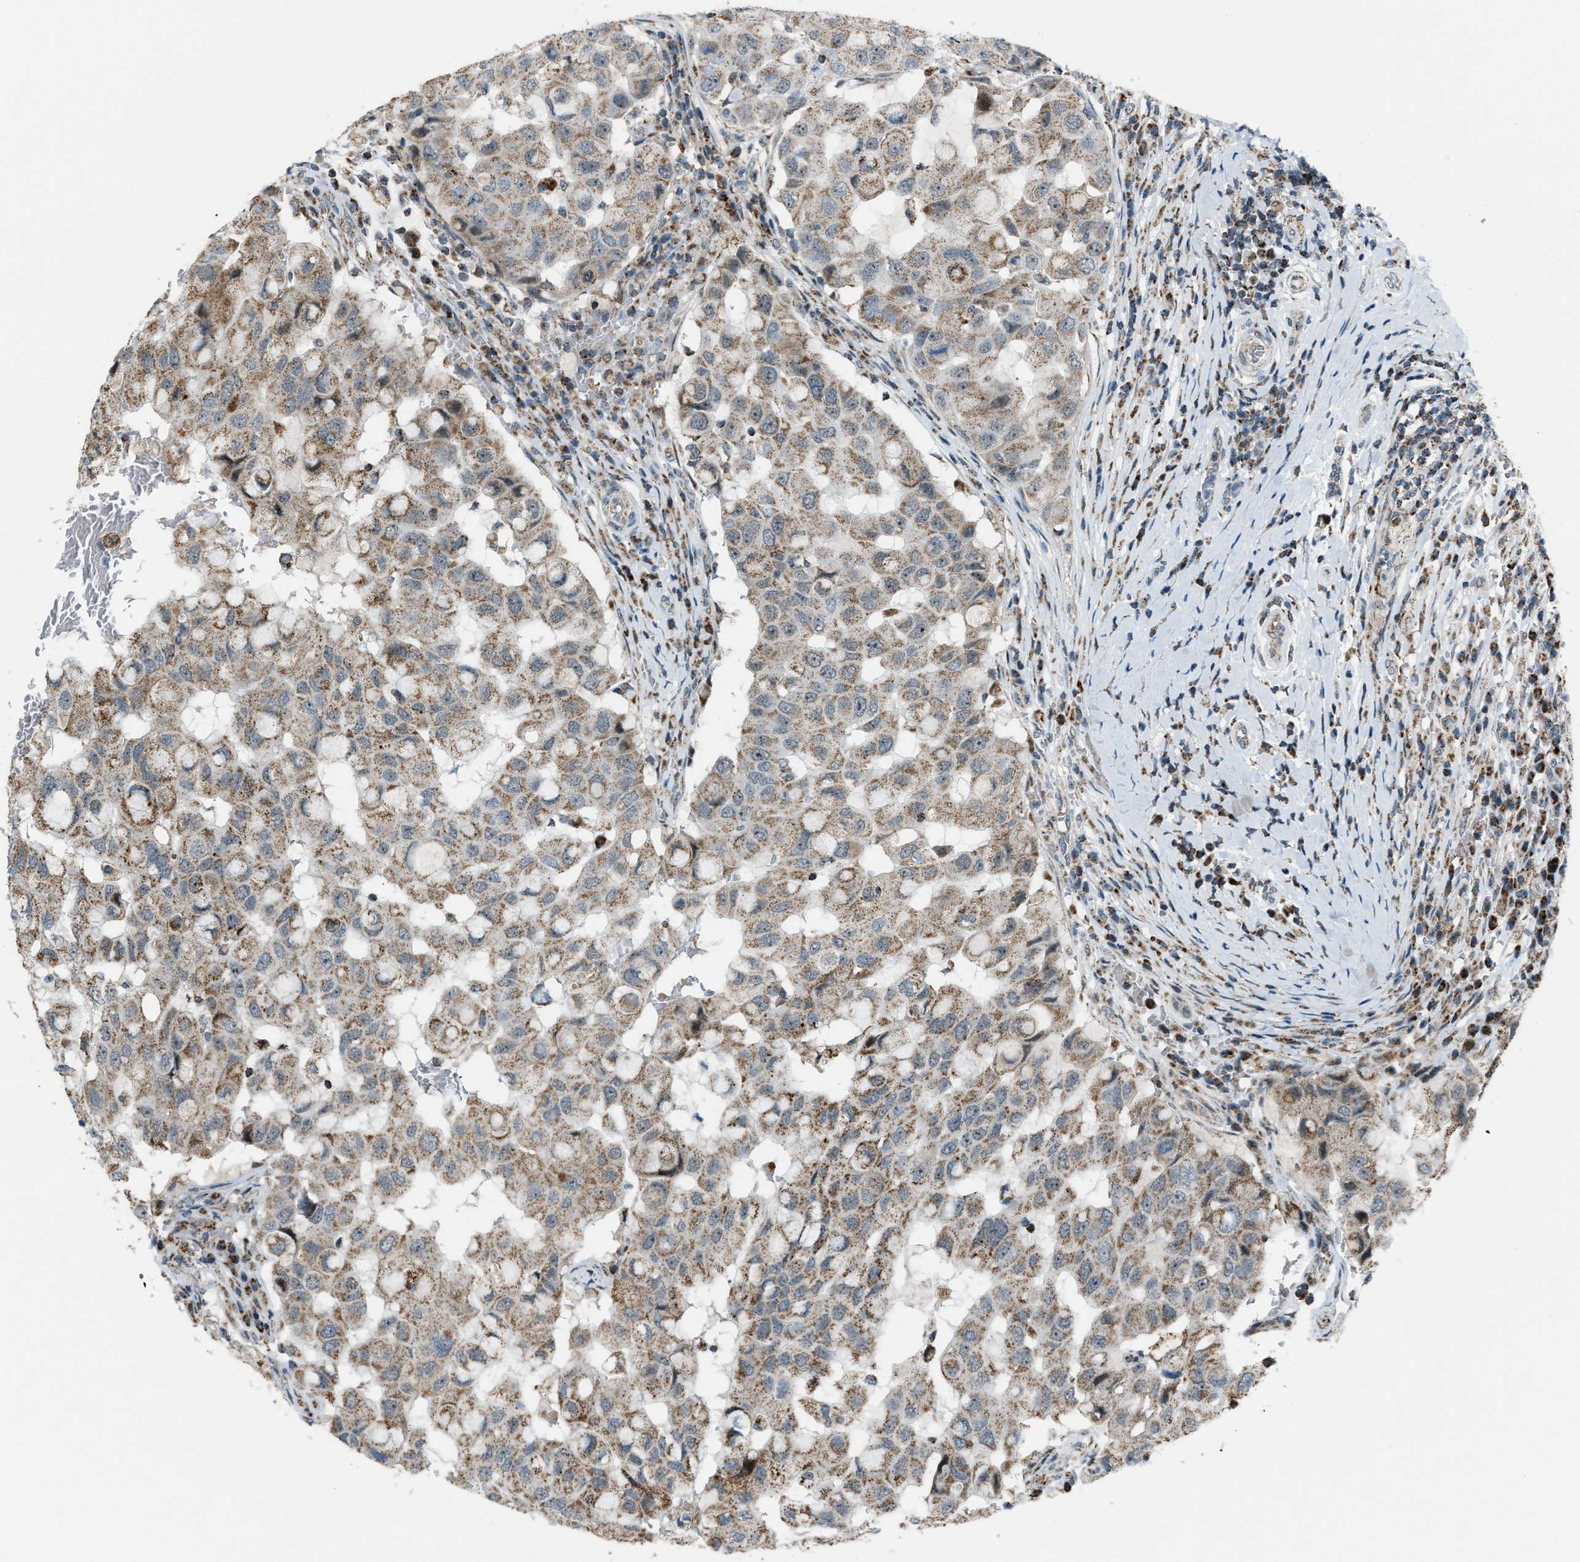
{"staining": {"intensity": "moderate", "quantity": ">75%", "location": "cytoplasmic/membranous"}, "tissue": "breast cancer", "cell_type": "Tumor cells", "image_type": "cancer", "snomed": [{"axis": "morphology", "description": "Duct carcinoma"}, {"axis": "topography", "description": "Breast"}], "caption": "Immunohistochemical staining of human breast infiltrating ductal carcinoma displays medium levels of moderate cytoplasmic/membranous protein positivity in about >75% of tumor cells.", "gene": "CHN2", "patient": {"sex": "female", "age": 27}}